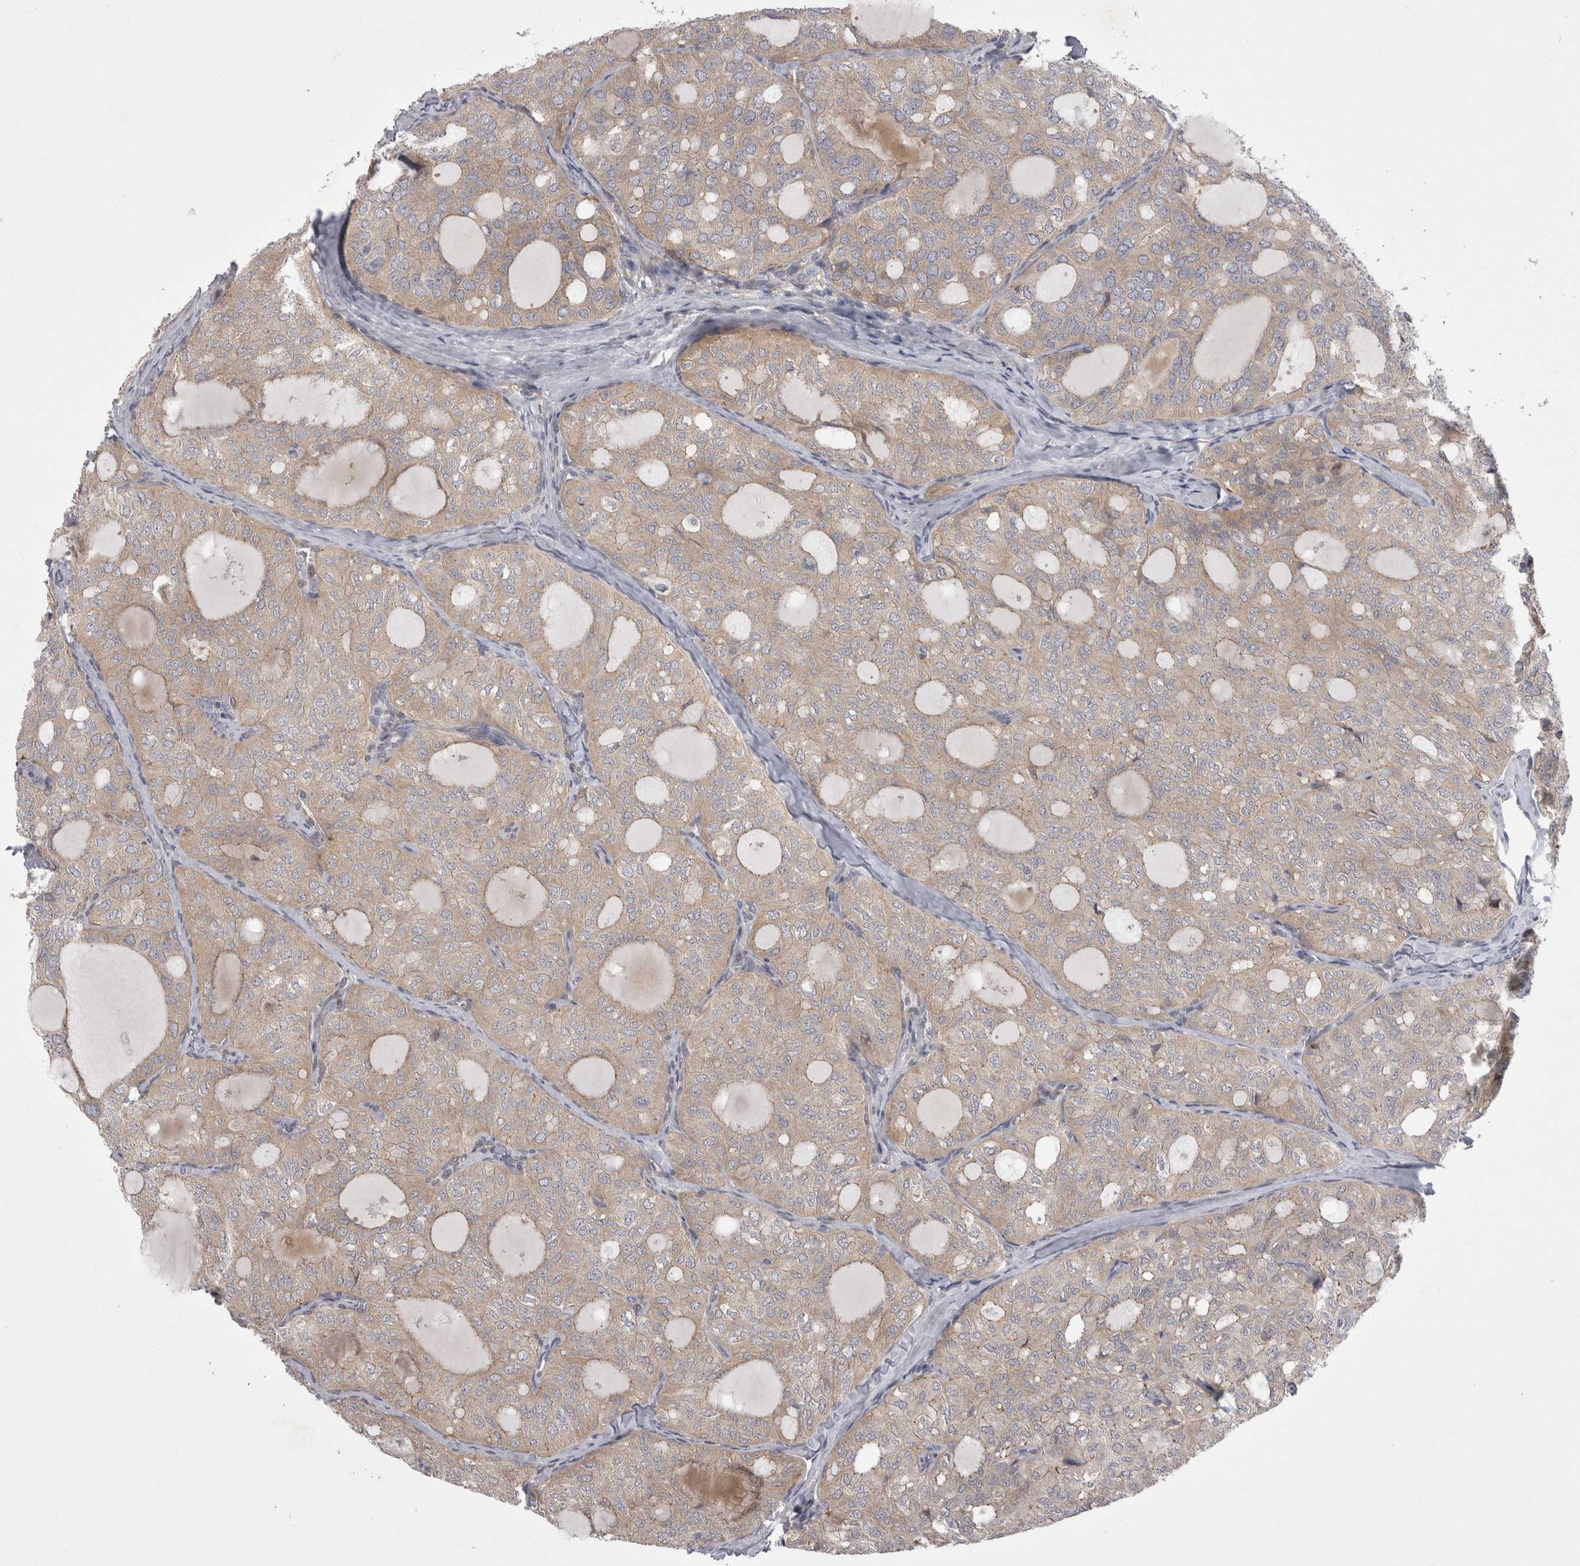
{"staining": {"intensity": "weak", "quantity": ">75%", "location": "cytoplasmic/membranous"}, "tissue": "thyroid cancer", "cell_type": "Tumor cells", "image_type": "cancer", "snomed": [{"axis": "morphology", "description": "Follicular adenoma carcinoma, NOS"}, {"axis": "topography", "description": "Thyroid gland"}], "caption": "A photomicrograph showing weak cytoplasmic/membranous expression in approximately >75% of tumor cells in follicular adenoma carcinoma (thyroid), as visualized by brown immunohistochemical staining.", "gene": "NENF", "patient": {"sex": "male", "age": 75}}